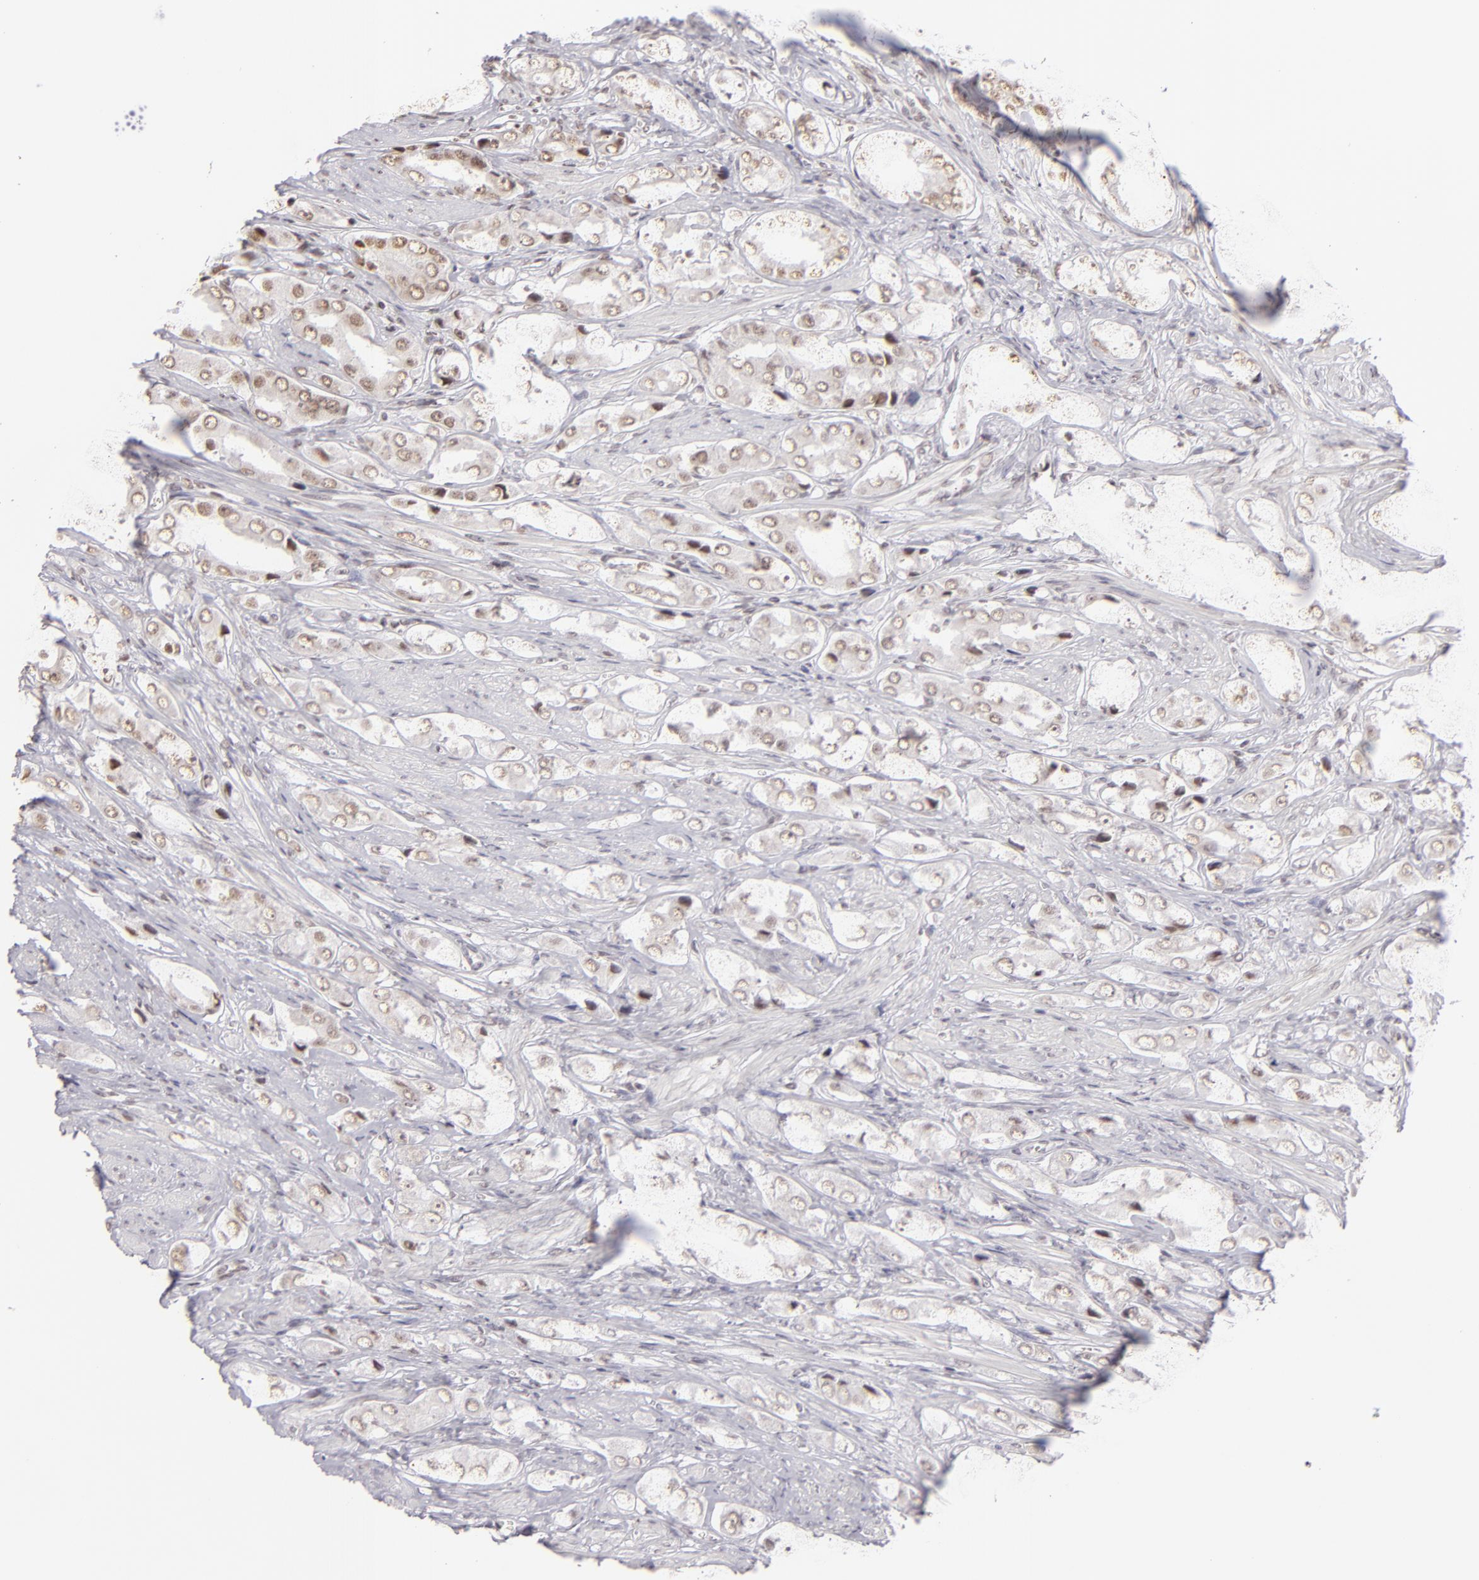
{"staining": {"intensity": "moderate", "quantity": ">75%", "location": "nuclear"}, "tissue": "prostate cancer", "cell_type": "Tumor cells", "image_type": "cancer", "snomed": [{"axis": "morphology", "description": "Adenocarcinoma, Medium grade"}, {"axis": "topography", "description": "Prostate"}], "caption": "This image exhibits prostate cancer (adenocarcinoma (medium-grade)) stained with IHC to label a protein in brown. The nuclear of tumor cells show moderate positivity for the protein. Nuclei are counter-stained blue.", "gene": "CUL3", "patient": {"sex": "male", "age": 53}}